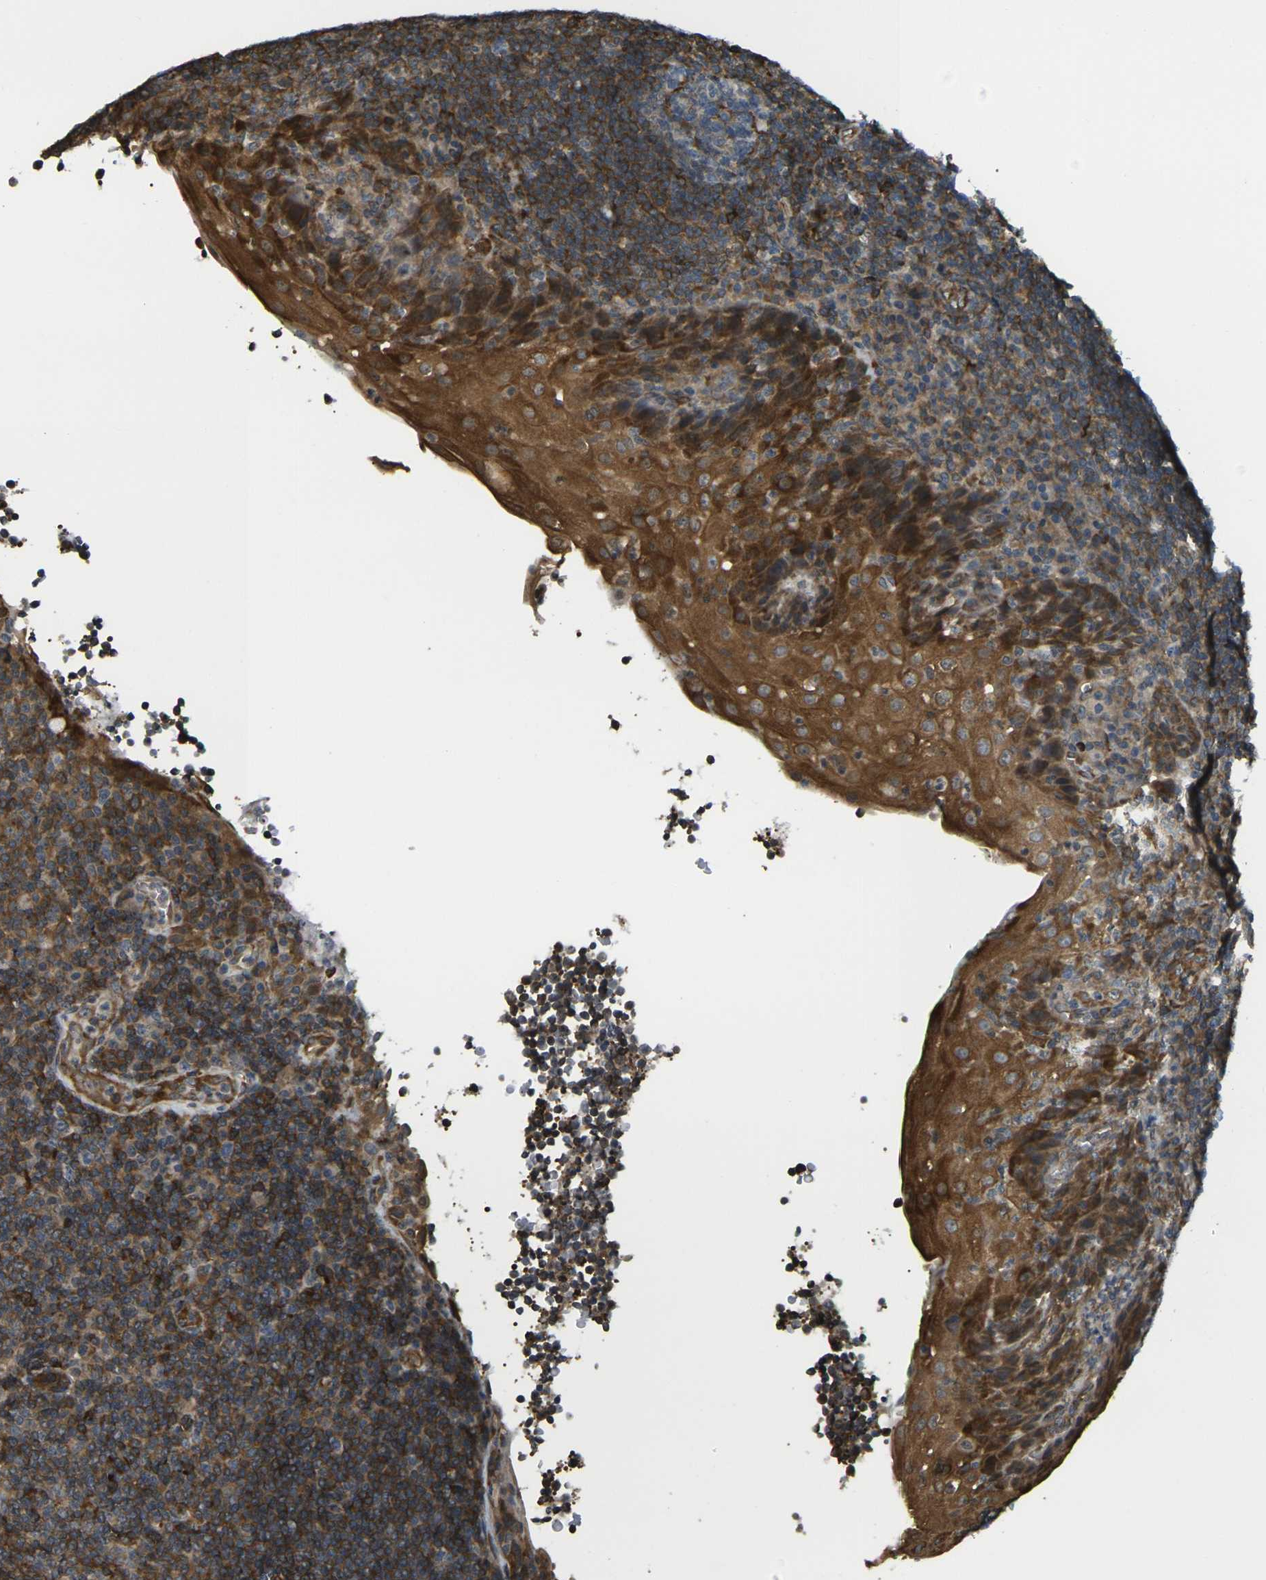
{"staining": {"intensity": "weak", "quantity": ">75%", "location": "cytoplasmic/membranous"}, "tissue": "tonsil", "cell_type": "Germinal center cells", "image_type": "normal", "snomed": [{"axis": "morphology", "description": "Normal tissue, NOS"}, {"axis": "topography", "description": "Tonsil"}], "caption": "Immunohistochemistry of unremarkable human tonsil displays low levels of weak cytoplasmic/membranous staining in about >75% of germinal center cells.", "gene": "CAST", "patient": {"sex": "male", "age": 37}}